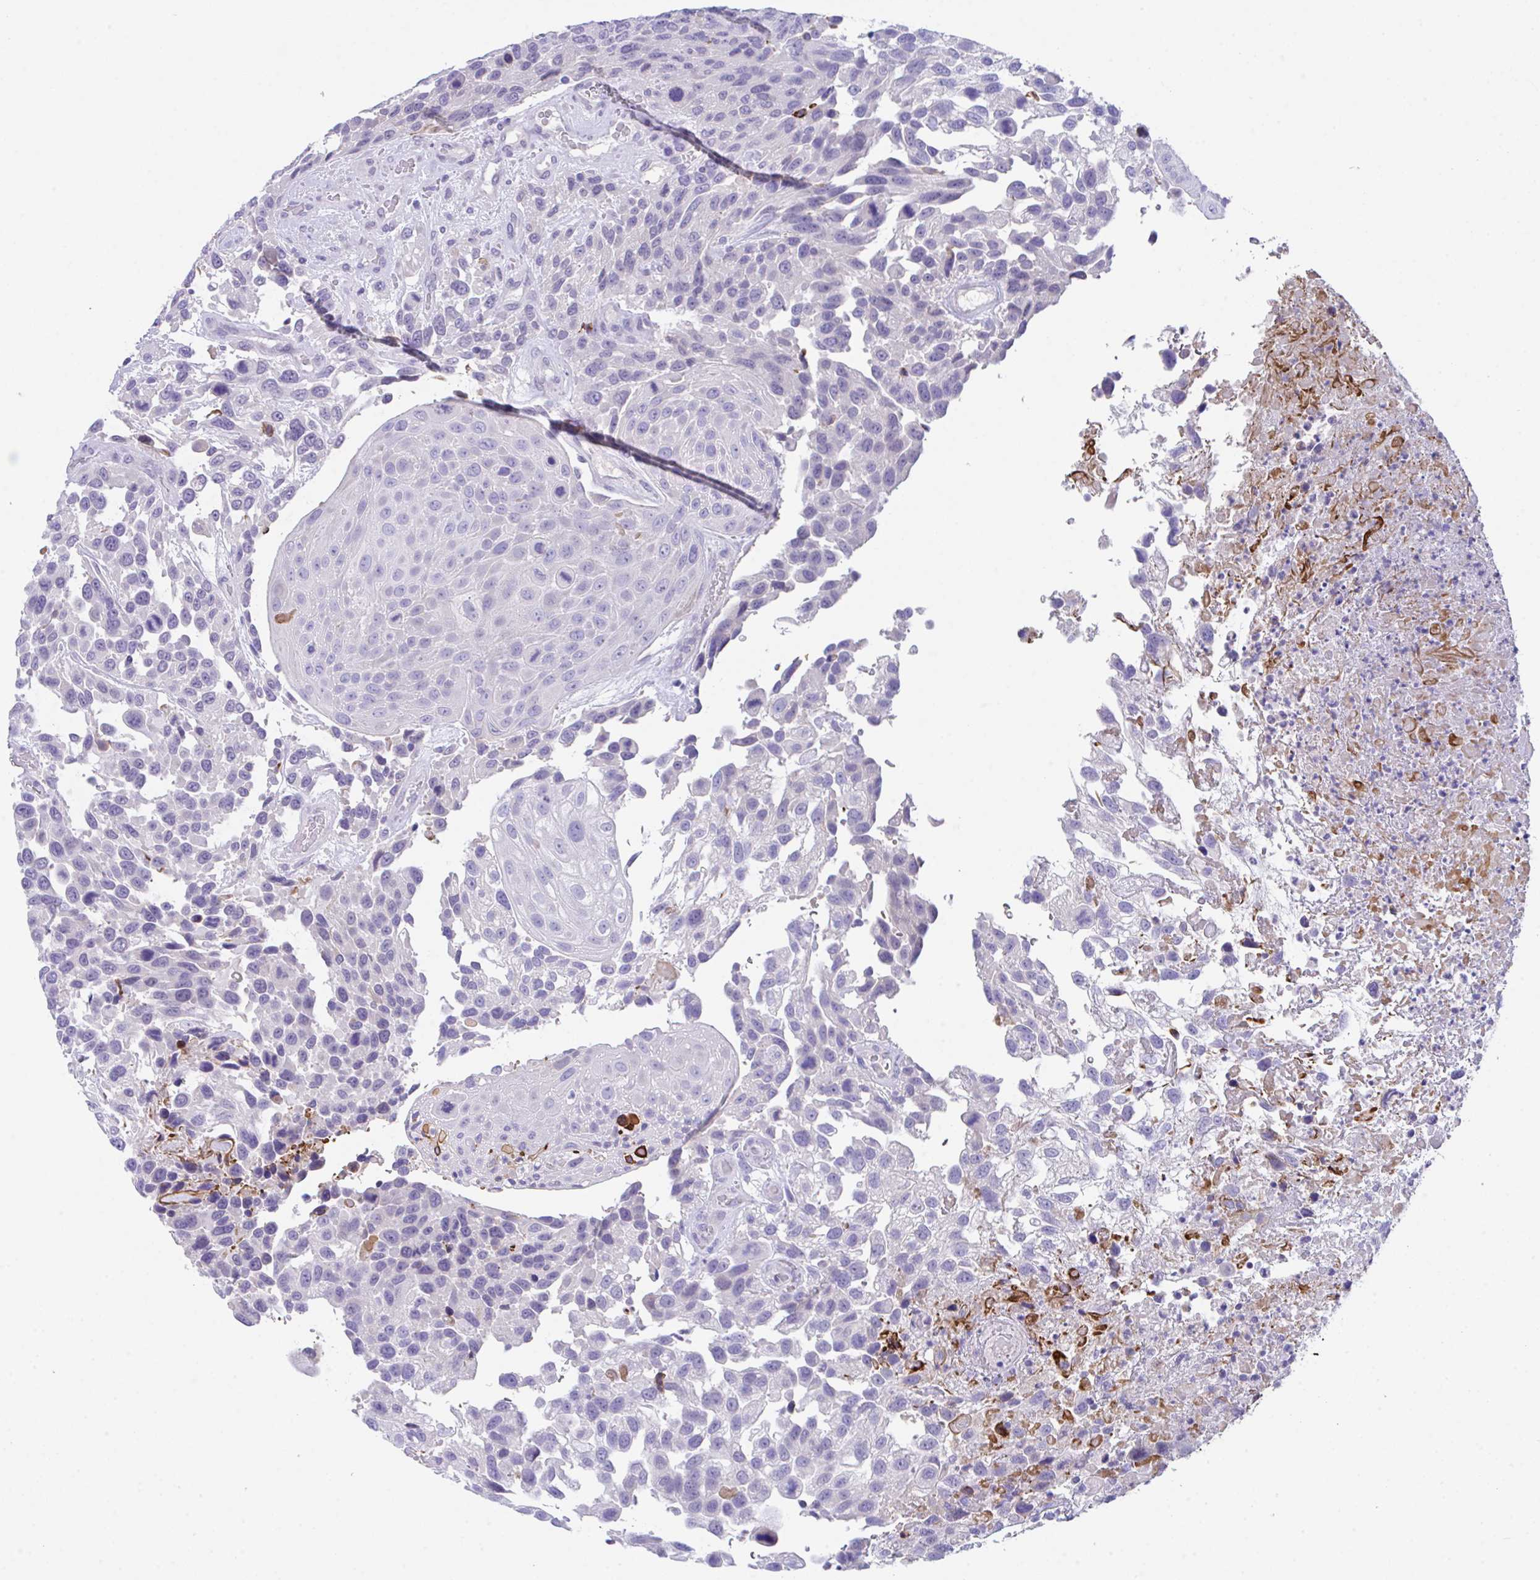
{"staining": {"intensity": "weak", "quantity": "<25%", "location": "nuclear"}, "tissue": "urothelial cancer", "cell_type": "Tumor cells", "image_type": "cancer", "snomed": [{"axis": "morphology", "description": "Urothelial carcinoma, High grade"}, {"axis": "topography", "description": "Urinary bladder"}], "caption": "Photomicrograph shows no significant protein staining in tumor cells of high-grade urothelial carcinoma.", "gene": "HOXB4", "patient": {"sex": "female", "age": 70}}